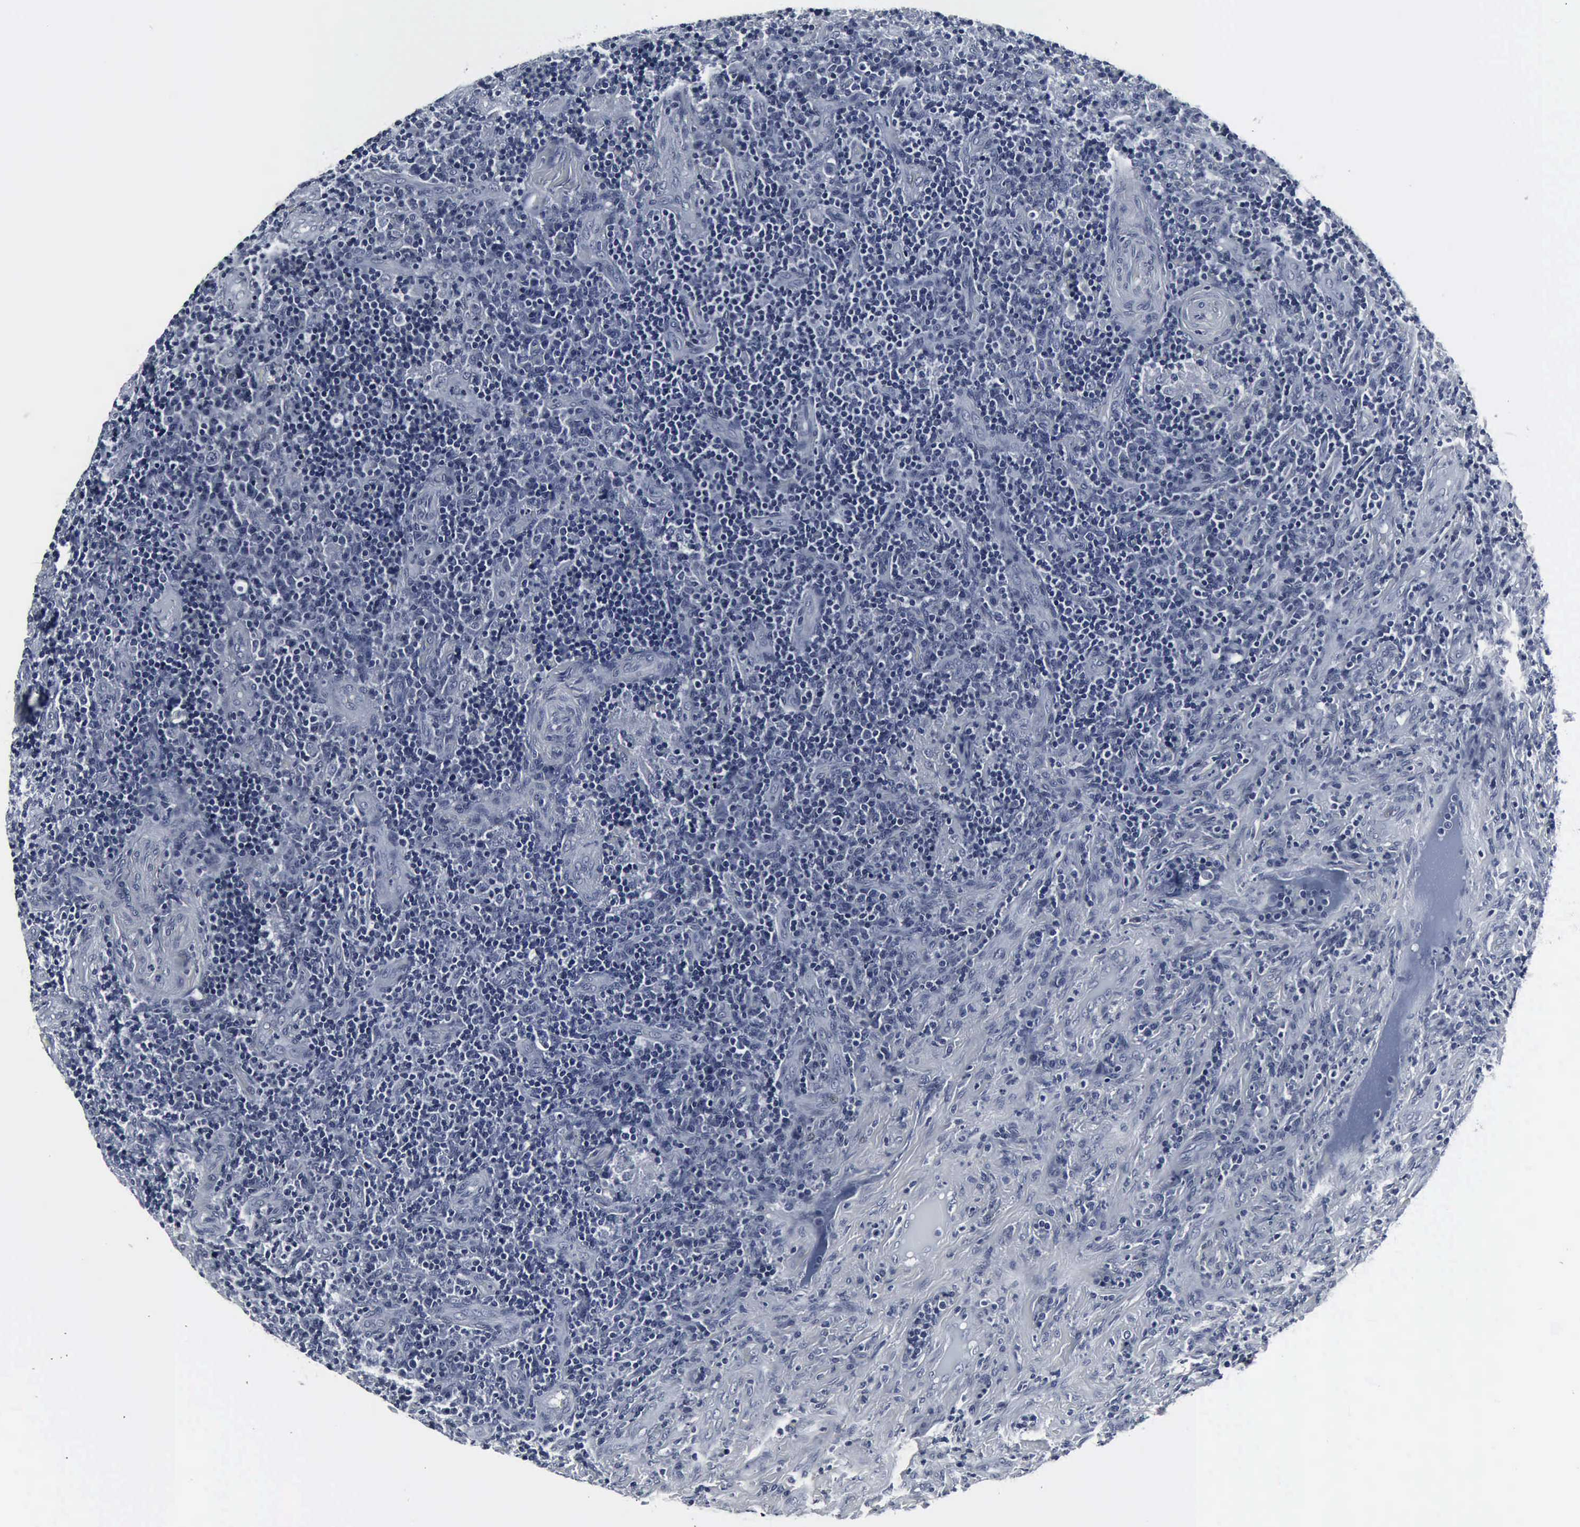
{"staining": {"intensity": "negative", "quantity": "none", "location": "none"}, "tissue": "lymph node", "cell_type": "Germinal center cells", "image_type": "normal", "snomed": [{"axis": "morphology", "description": "Normal tissue, NOS"}, {"axis": "morphology", "description": "Inflammation, NOS"}, {"axis": "topography", "description": "Lymph node"}], "caption": "This is a histopathology image of immunohistochemistry staining of benign lymph node, which shows no positivity in germinal center cells. (DAB immunohistochemistry, high magnification).", "gene": "SNAP25", "patient": {"sex": "male", "age": 46}}